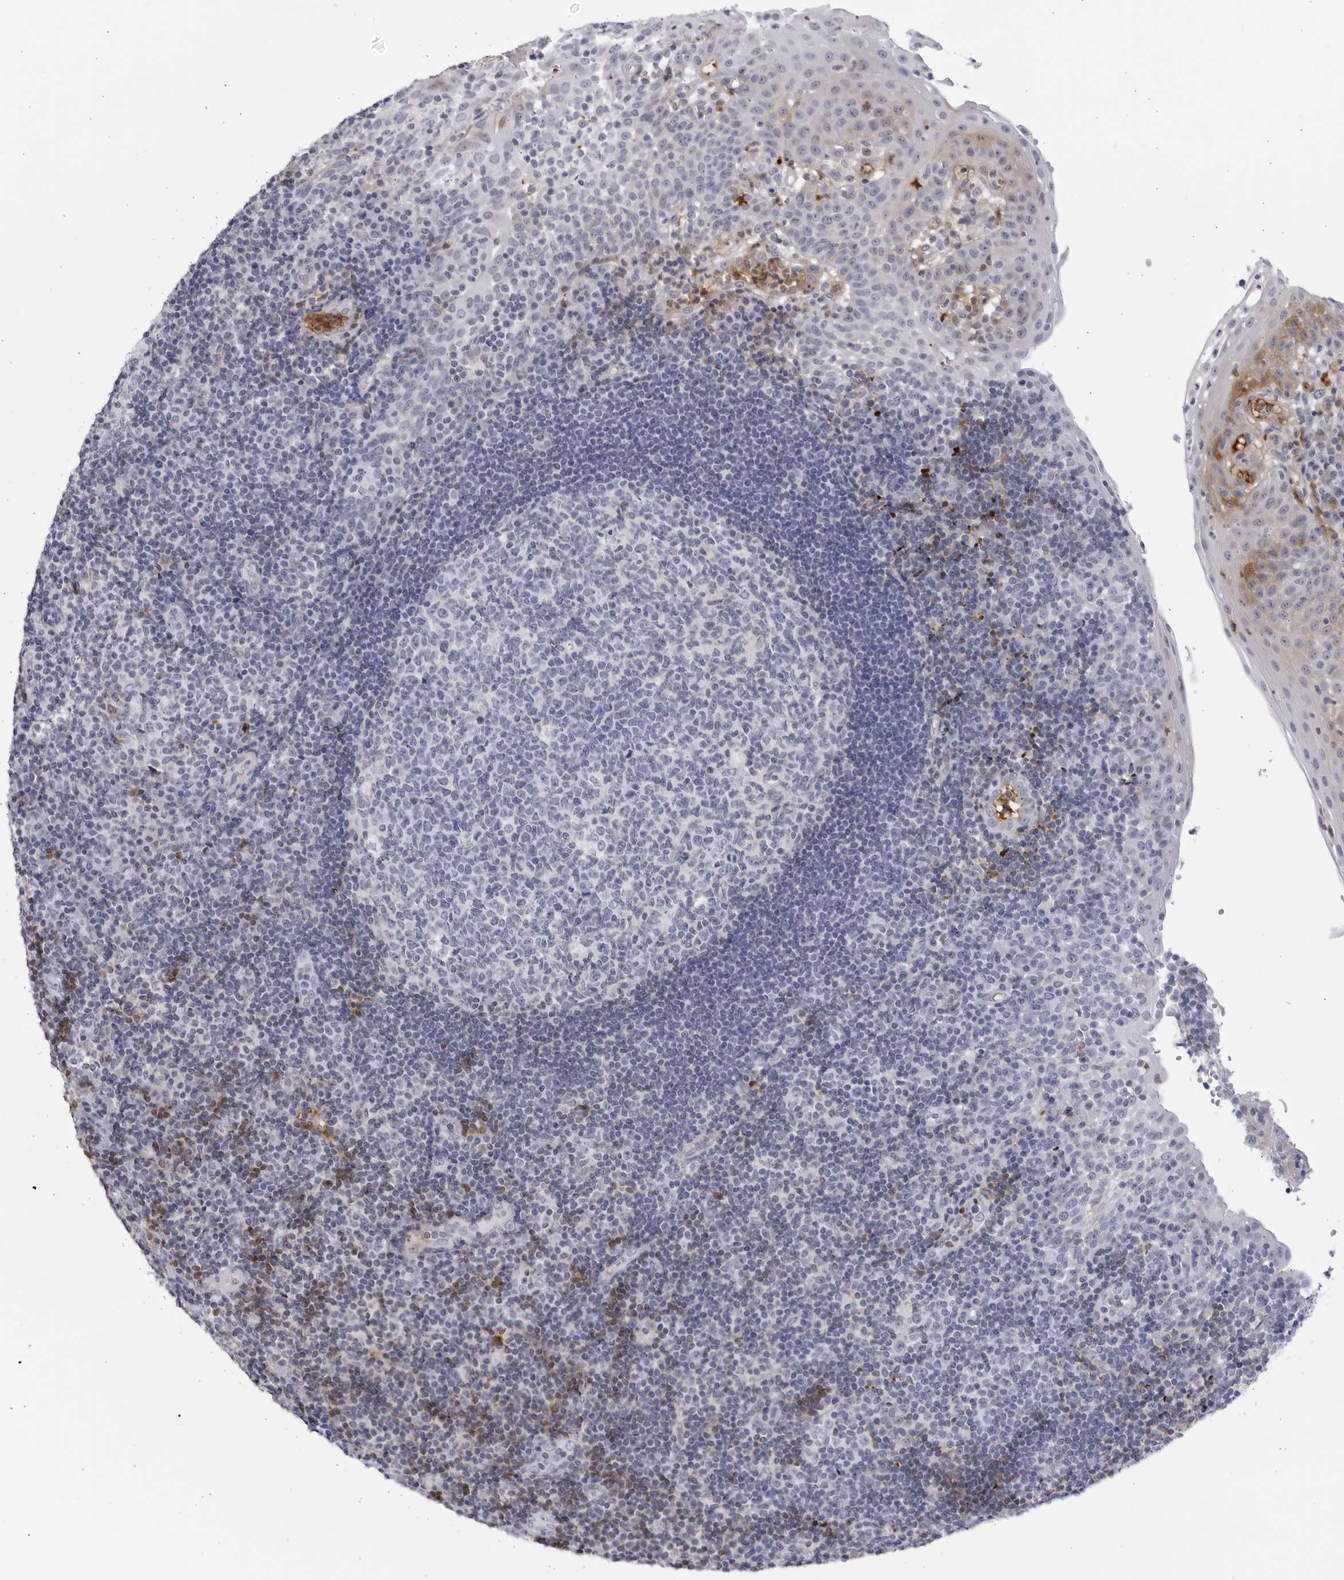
{"staining": {"intensity": "negative", "quantity": "none", "location": "none"}, "tissue": "tonsil", "cell_type": "Germinal center cells", "image_type": "normal", "snomed": [{"axis": "morphology", "description": "Normal tissue, NOS"}, {"axis": "topography", "description": "Tonsil"}], "caption": "The micrograph exhibits no significant staining in germinal center cells of tonsil. (Brightfield microscopy of DAB (3,3'-diaminobenzidine) immunohistochemistry at high magnification).", "gene": "CNBD1", "patient": {"sex": "female", "age": 40}}